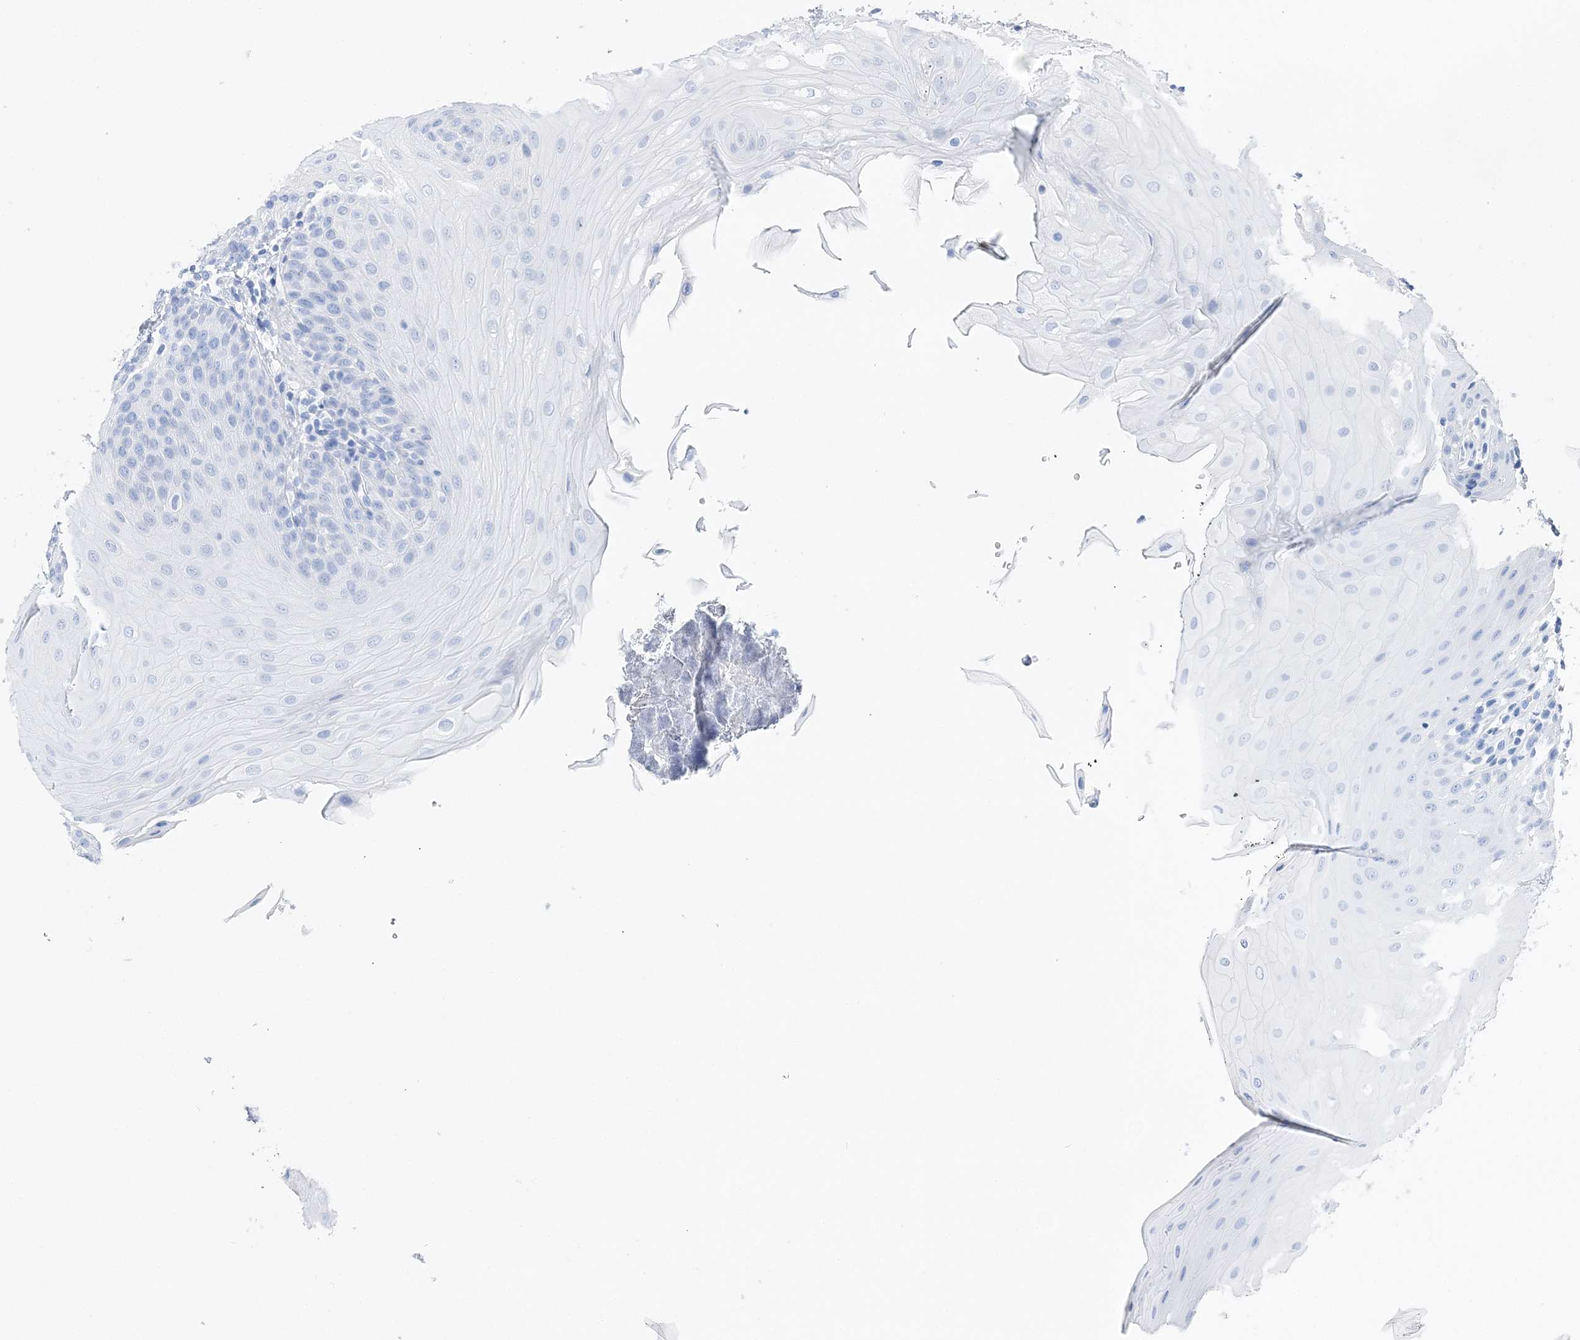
{"staining": {"intensity": "negative", "quantity": "none", "location": "none"}, "tissue": "oral mucosa", "cell_type": "Squamous epithelial cells", "image_type": "normal", "snomed": [{"axis": "morphology", "description": "Normal tissue, NOS"}, {"axis": "topography", "description": "Oral tissue"}], "caption": "Protein analysis of benign oral mucosa exhibits no significant expression in squamous epithelial cells.", "gene": "TSPYL6", "patient": {"sex": "female", "age": 68}}